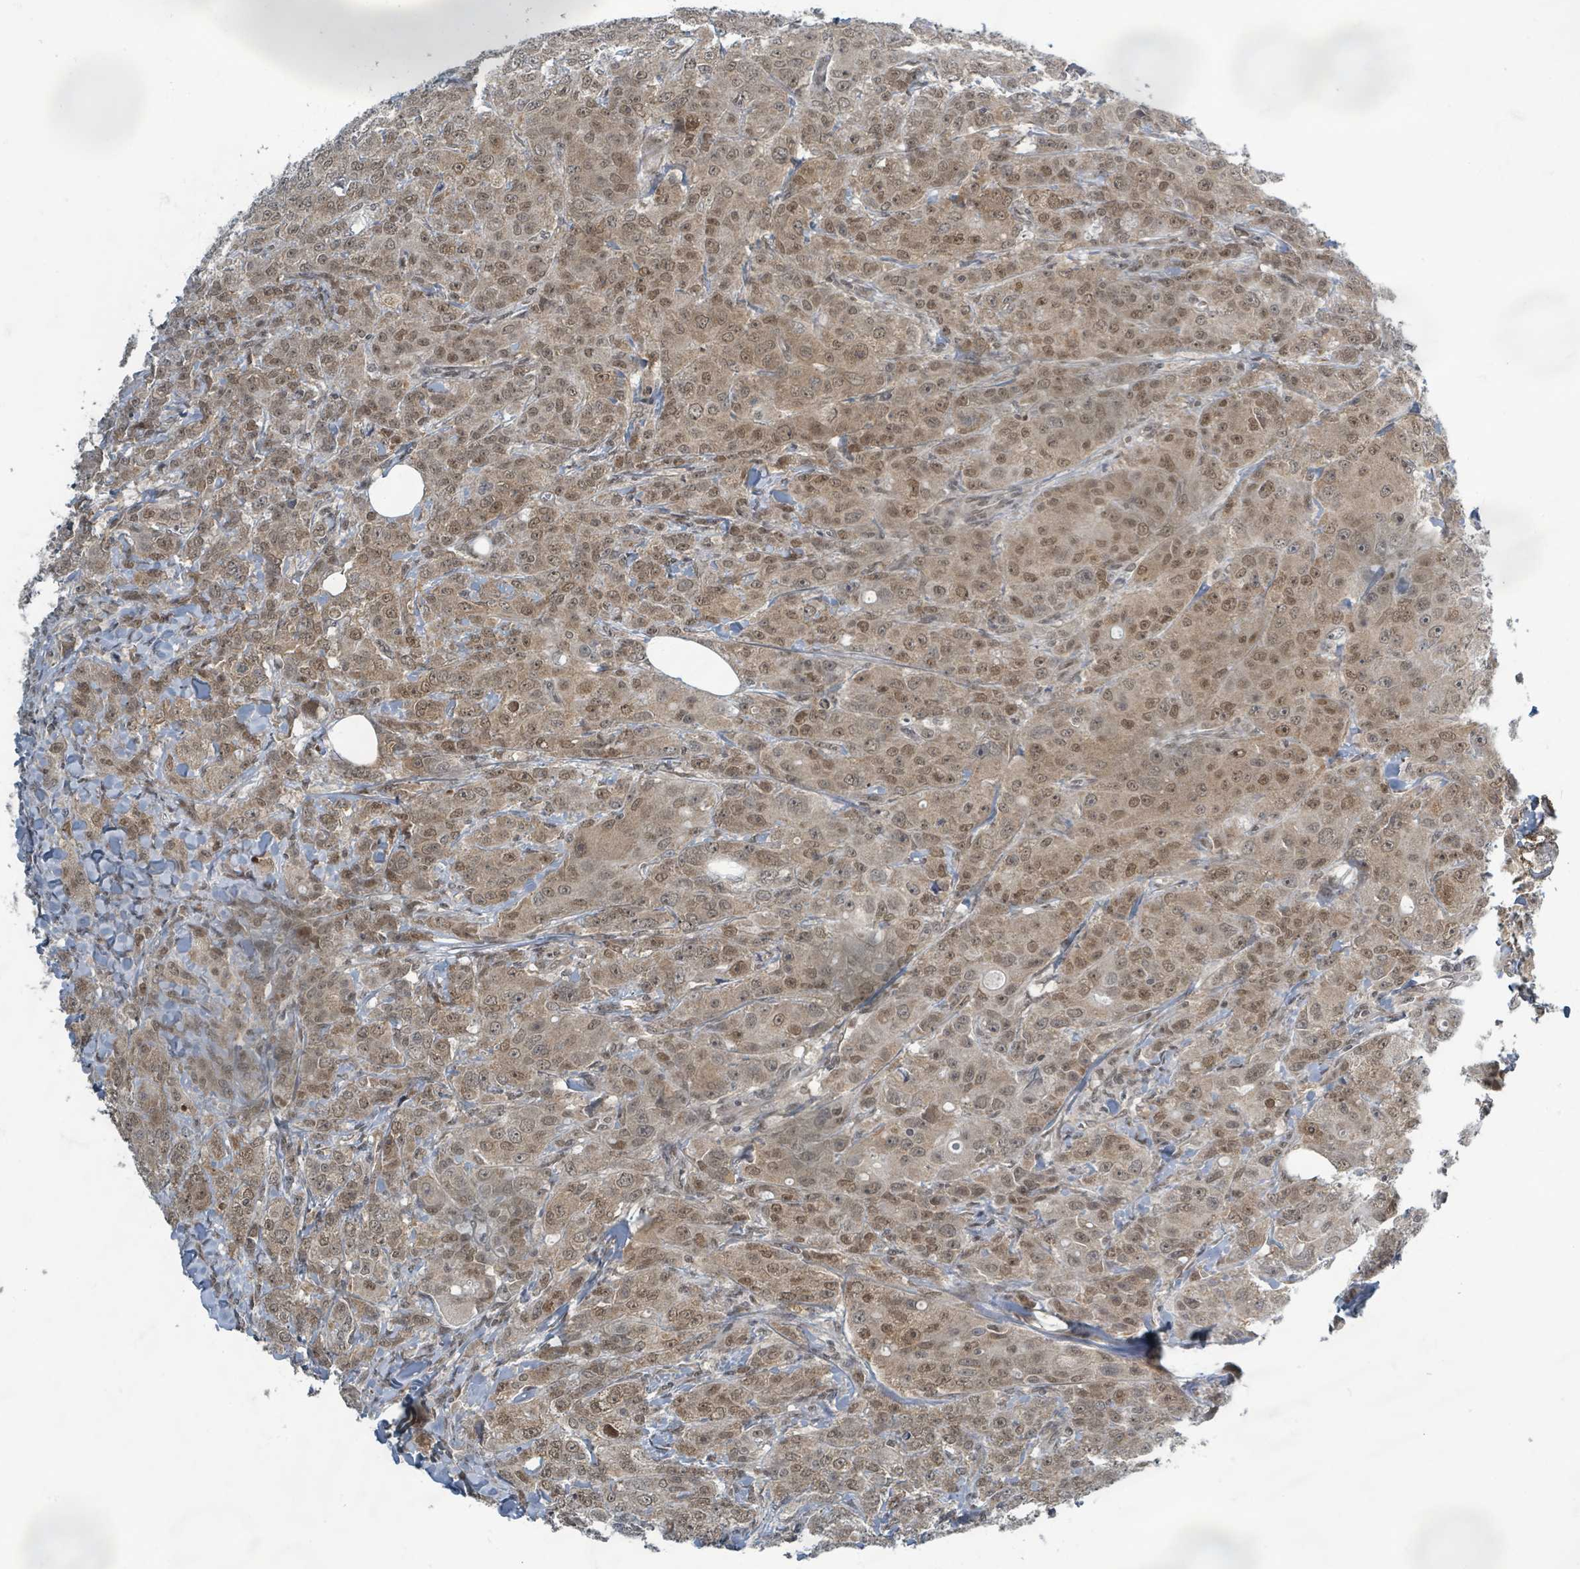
{"staining": {"intensity": "moderate", "quantity": ">75%", "location": "cytoplasmic/membranous,nuclear"}, "tissue": "breast cancer", "cell_type": "Tumor cells", "image_type": "cancer", "snomed": [{"axis": "morphology", "description": "Duct carcinoma"}, {"axis": "topography", "description": "Breast"}], "caption": "Immunohistochemical staining of human invasive ductal carcinoma (breast) displays moderate cytoplasmic/membranous and nuclear protein expression in approximately >75% of tumor cells.", "gene": "INTS15", "patient": {"sex": "female", "age": 43}}